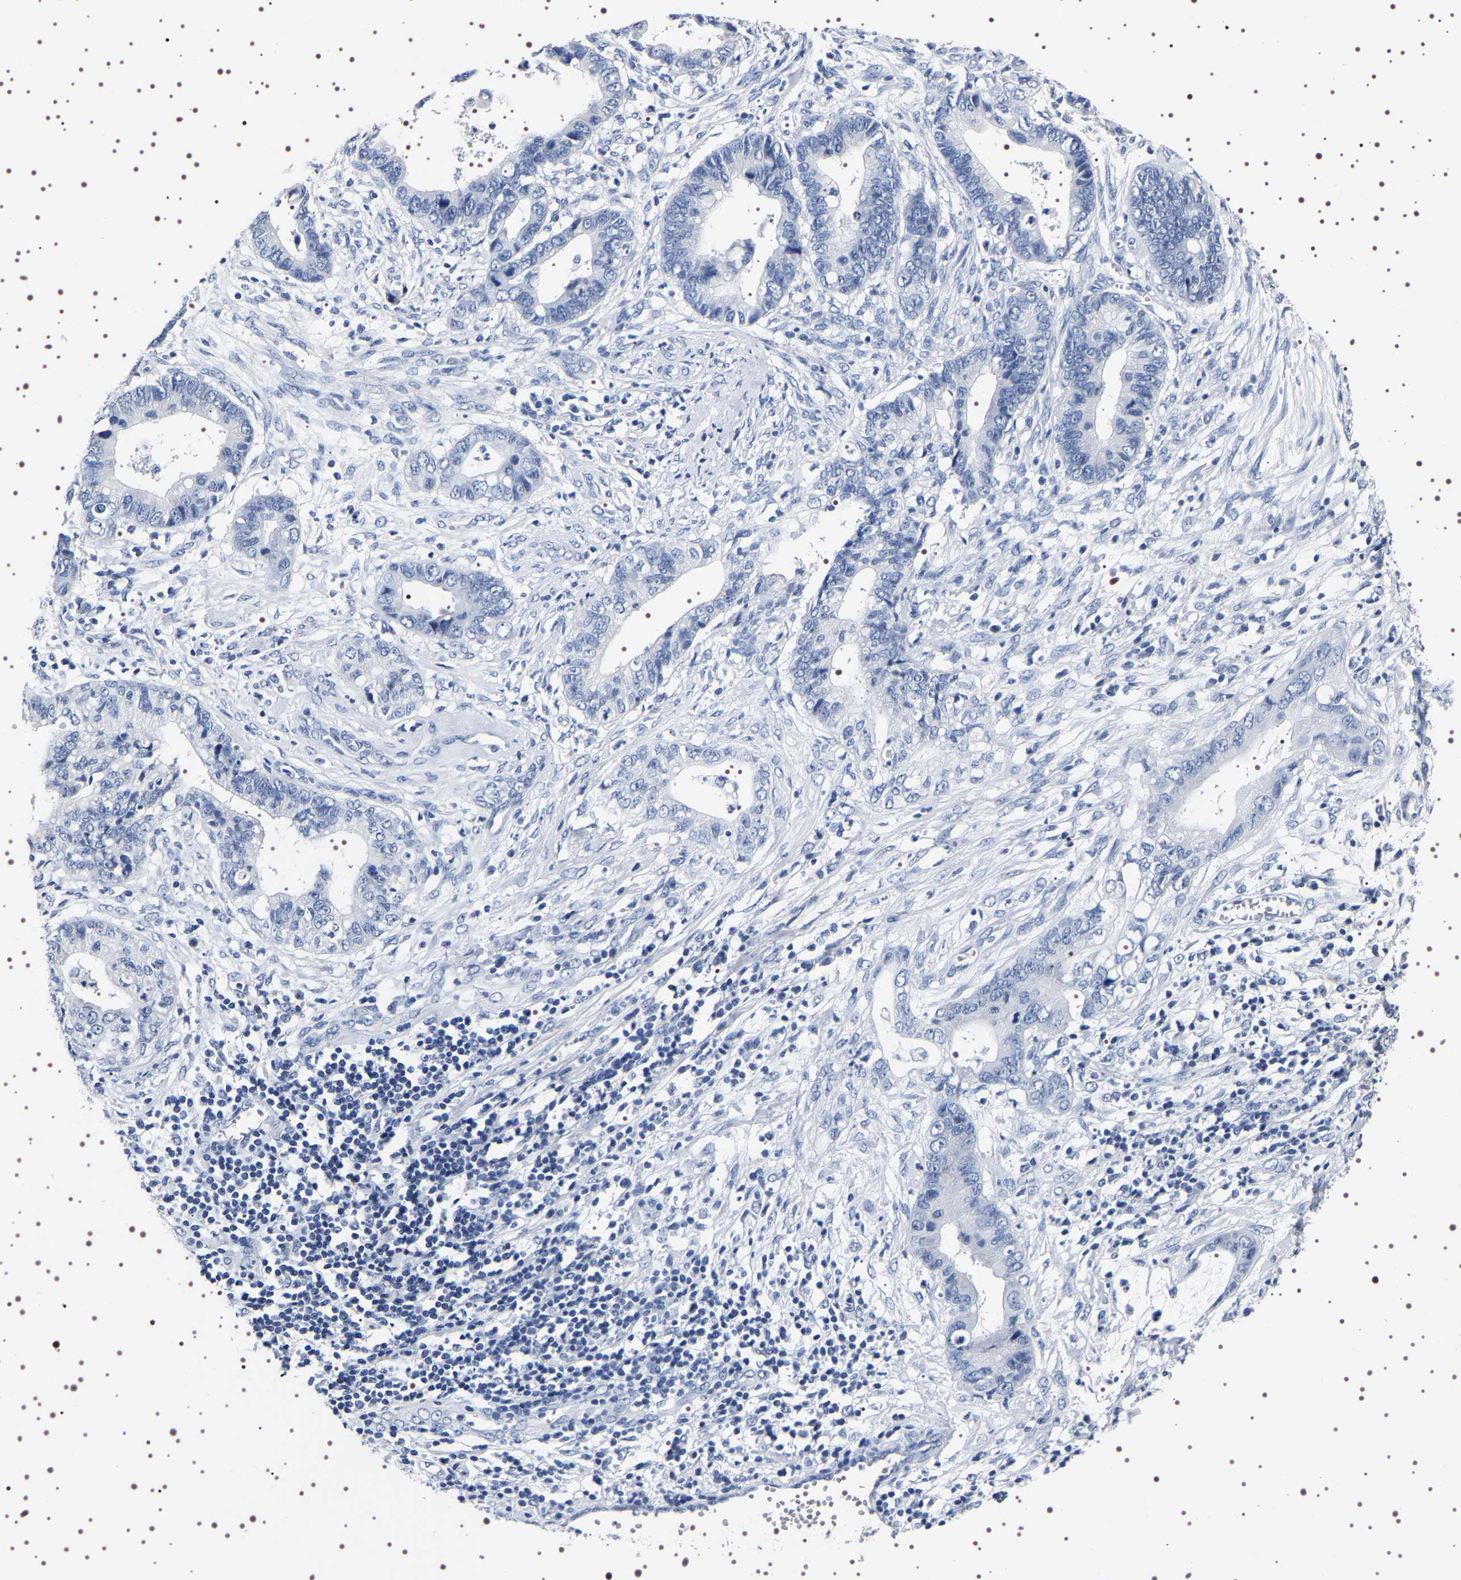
{"staining": {"intensity": "negative", "quantity": "none", "location": "none"}, "tissue": "cervical cancer", "cell_type": "Tumor cells", "image_type": "cancer", "snomed": [{"axis": "morphology", "description": "Adenocarcinoma, NOS"}, {"axis": "topography", "description": "Cervix"}], "caption": "Tumor cells are negative for protein expression in human adenocarcinoma (cervical).", "gene": "UBQLN3", "patient": {"sex": "female", "age": 44}}